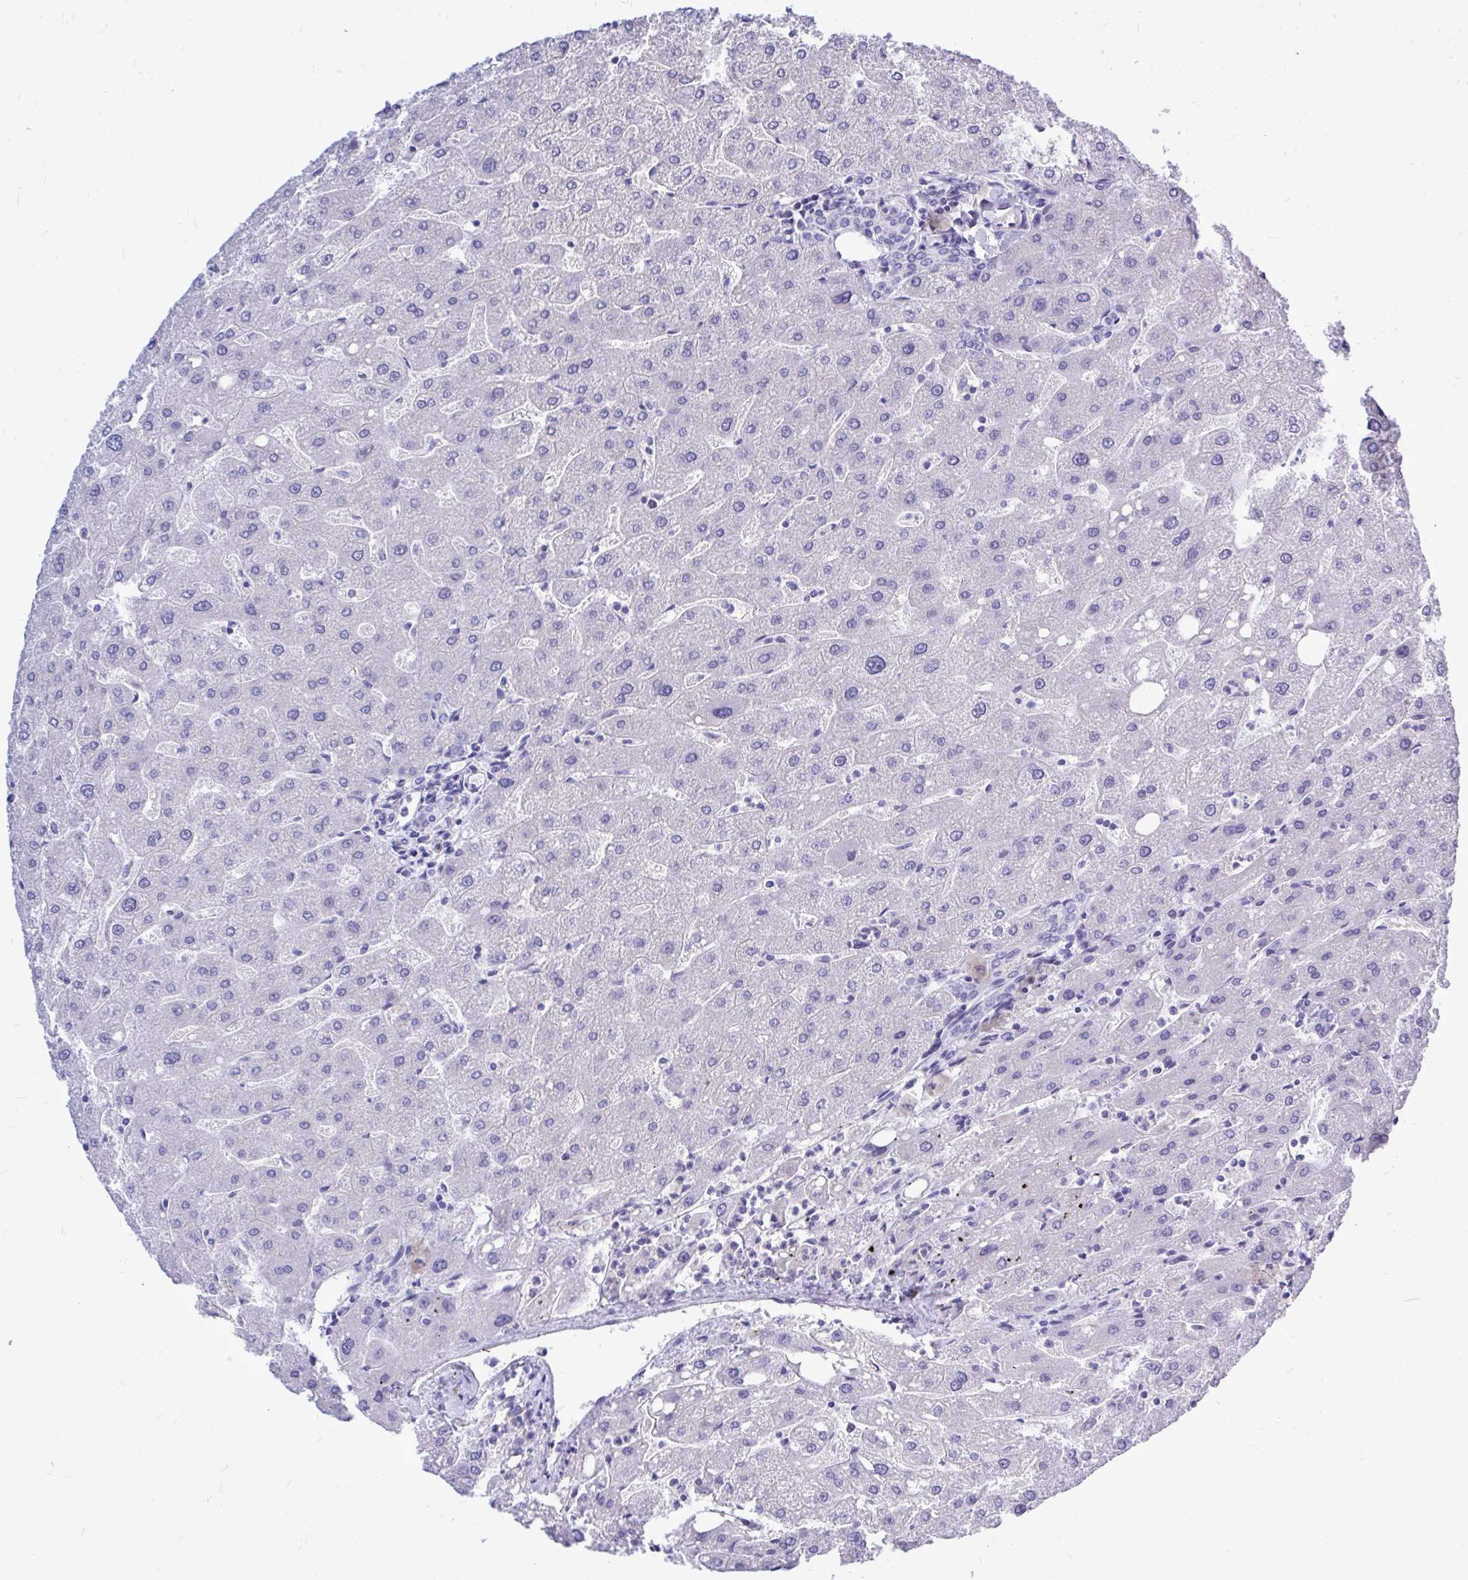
{"staining": {"intensity": "negative", "quantity": "none", "location": "none"}, "tissue": "liver", "cell_type": "Cholangiocytes", "image_type": "normal", "snomed": [{"axis": "morphology", "description": "Normal tissue, NOS"}, {"axis": "topography", "description": "Liver"}], "caption": "The histopathology image shows no significant staining in cholangiocytes of liver.", "gene": "ZBTB25", "patient": {"sex": "male", "age": 67}}